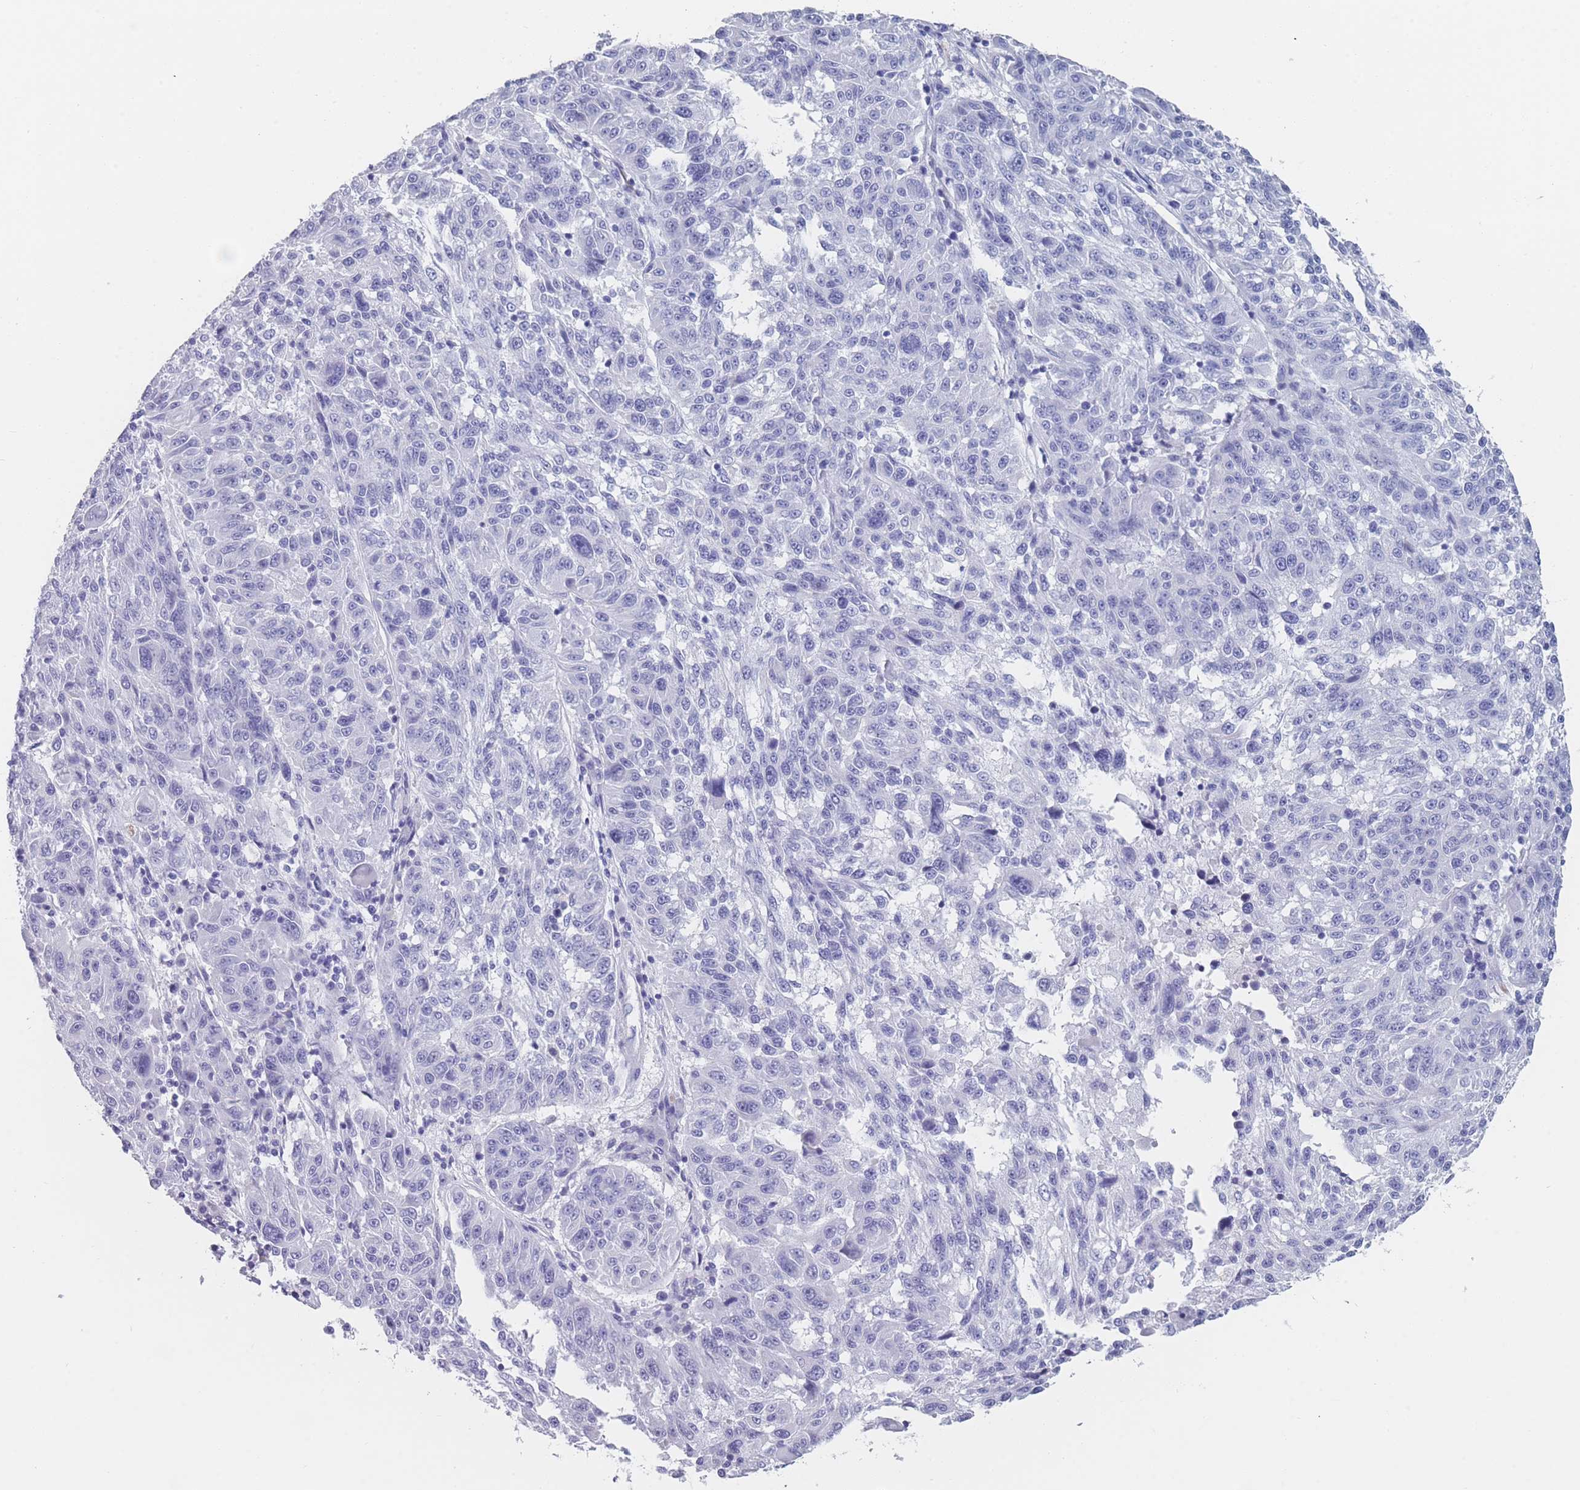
{"staining": {"intensity": "negative", "quantity": "none", "location": "none"}, "tissue": "melanoma", "cell_type": "Tumor cells", "image_type": "cancer", "snomed": [{"axis": "morphology", "description": "Malignant melanoma, NOS"}, {"axis": "topography", "description": "Skin"}], "caption": "Immunohistochemistry (IHC) photomicrograph of malignant melanoma stained for a protein (brown), which demonstrates no staining in tumor cells.", "gene": "OR5D16", "patient": {"sex": "male", "age": 53}}